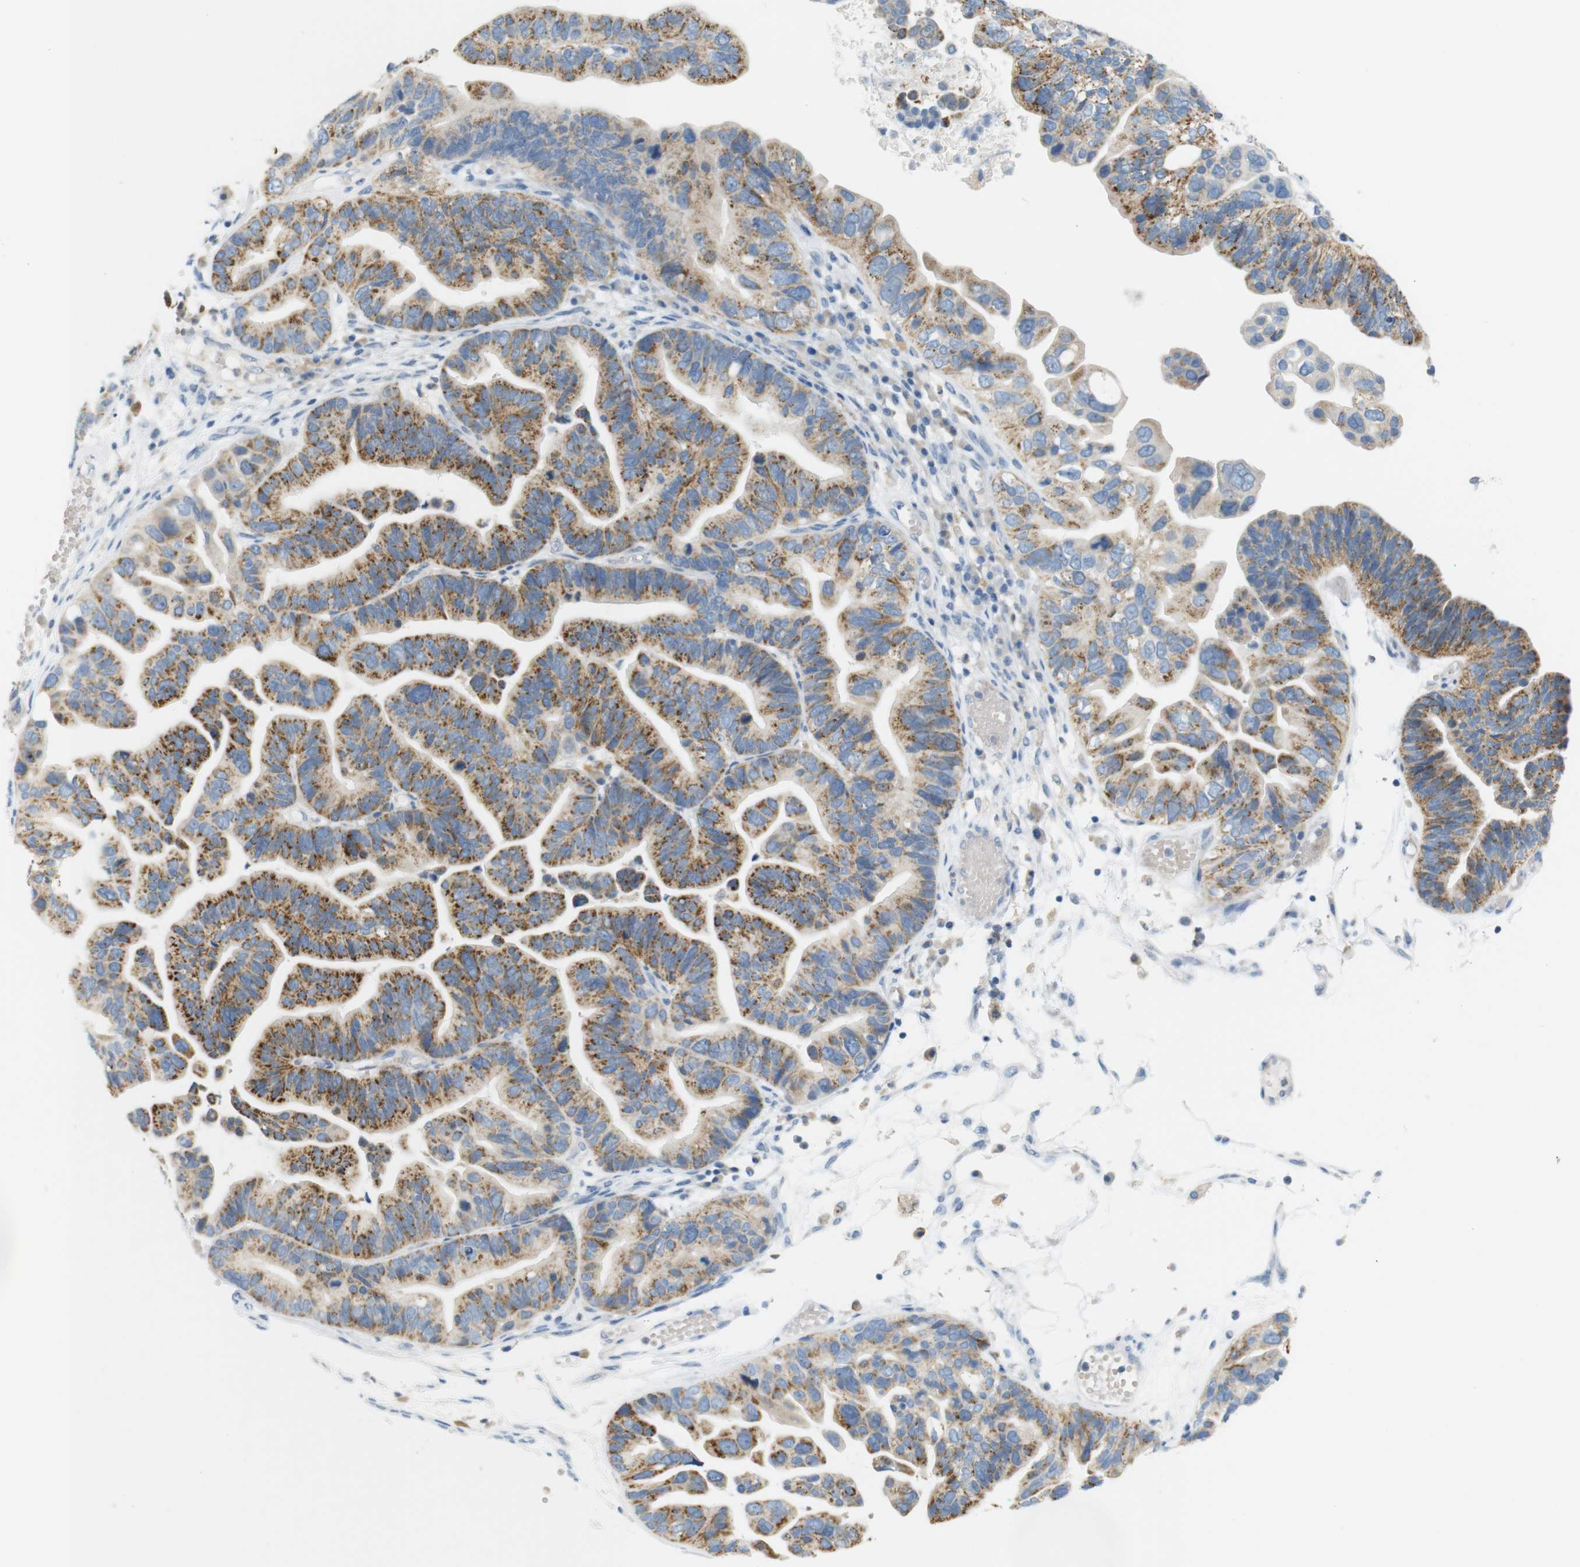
{"staining": {"intensity": "moderate", "quantity": ">75%", "location": "cytoplasmic/membranous"}, "tissue": "ovarian cancer", "cell_type": "Tumor cells", "image_type": "cancer", "snomed": [{"axis": "morphology", "description": "Cystadenocarcinoma, serous, NOS"}, {"axis": "topography", "description": "Ovary"}], "caption": "Immunohistochemical staining of serous cystadenocarcinoma (ovarian) shows moderate cytoplasmic/membranous protein expression in approximately >75% of tumor cells.", "gene": "LRRK2", "patient": {"sex": "female", "age": 56}}